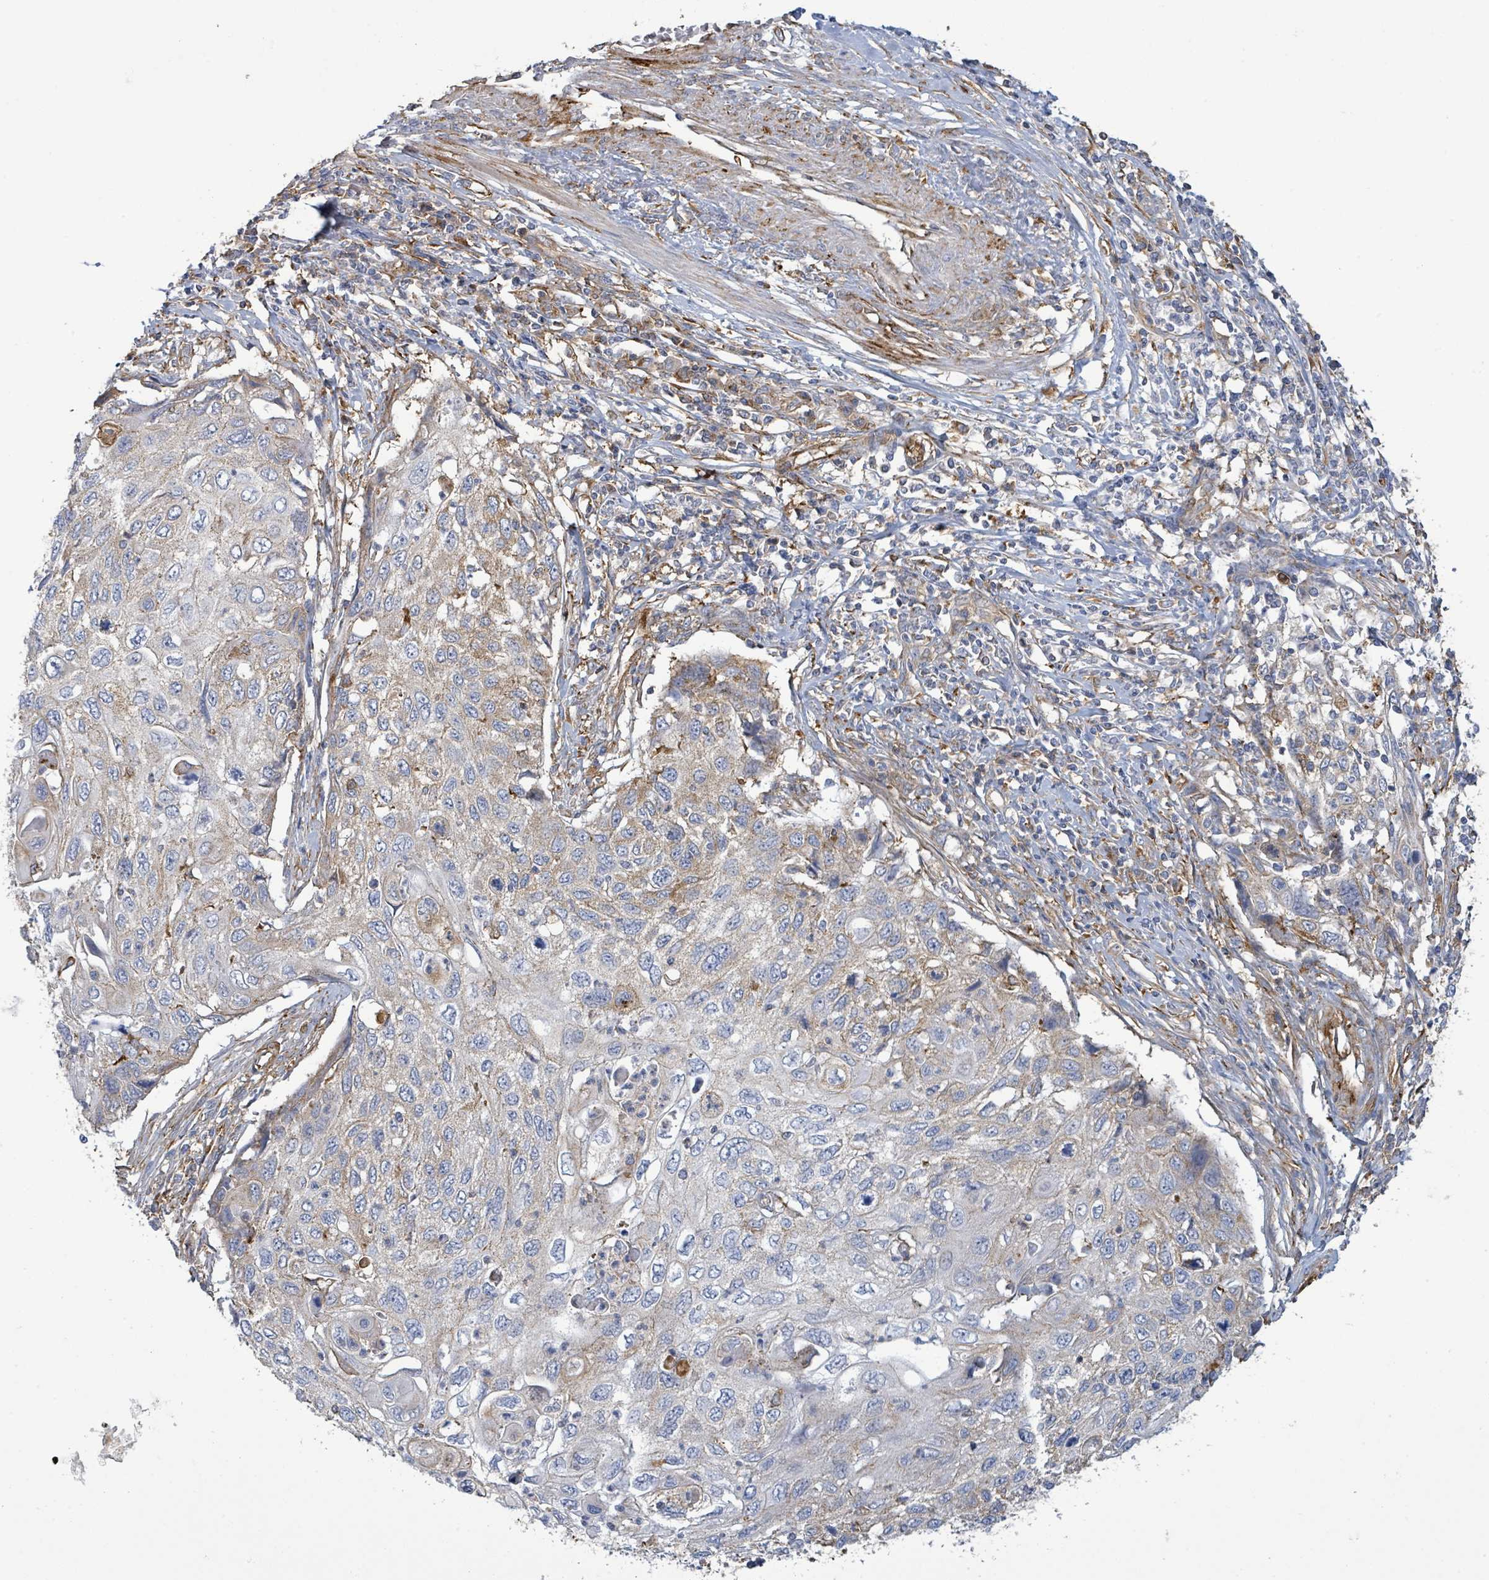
{"staining": {"intensity": "moderate", "quantity": "<25%", "location": "cytoplasmic/membranous"}, "tissue": "cervical cancer", "cell_type": "Tumor cells", "image_type": "cancer", "snomed": [{"axis": "morphology", "description": "Squamous cell carcinoma, NOS"}, {"axis": "topography", "description": "Cervix"}], "caption": "Tumor cells reveal low levels of moderate cytoplasmic/membranous staining in about <25% of cells in human cervical cancer. (brown staining indicates protein expression, while blue staining denotes nuclei).", "gene": "EGFL7", "patient": {"sex": "female", "age": 70}}